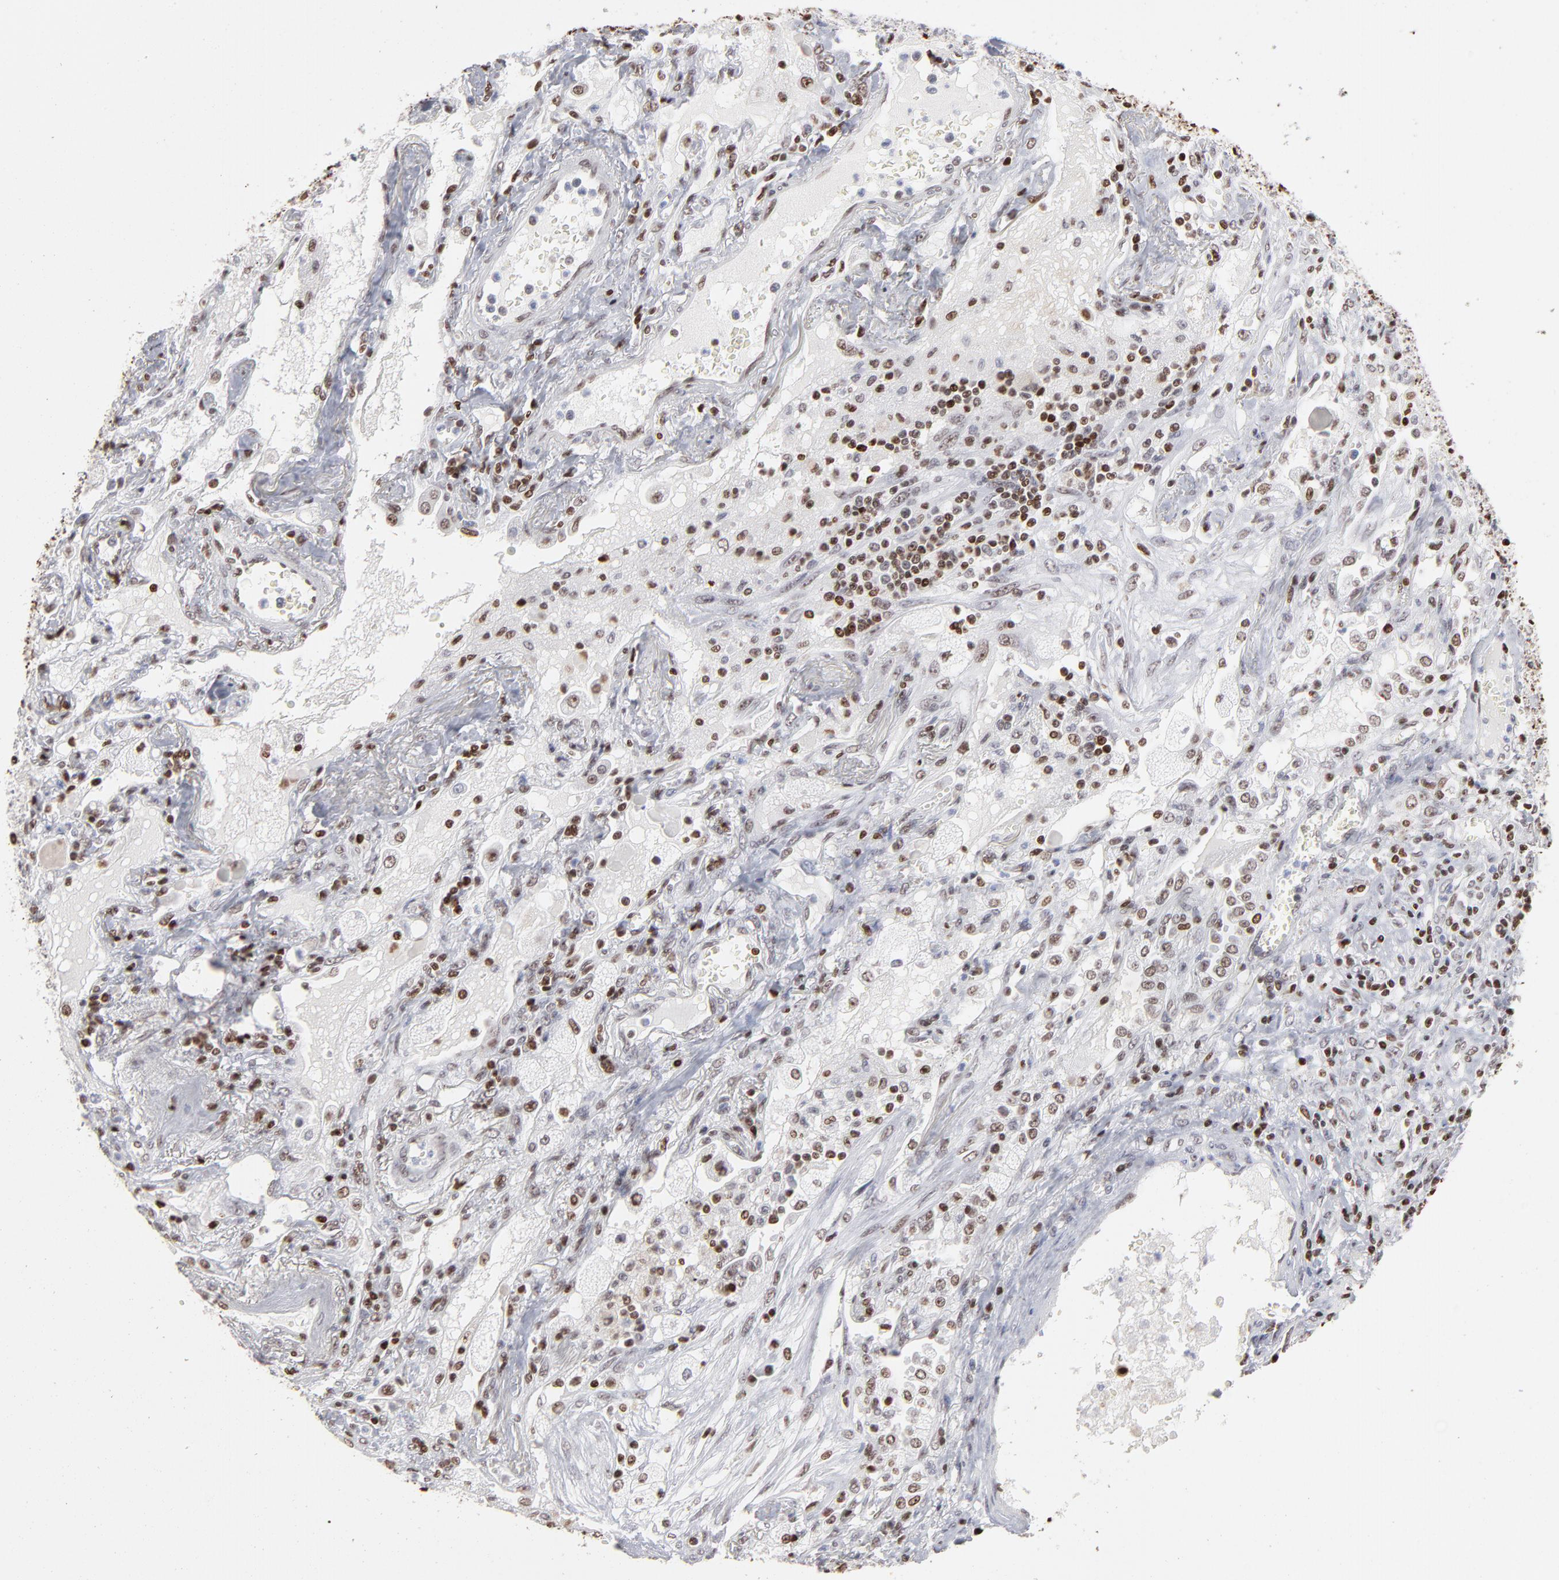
{"staining": {"intensity": "strong", "quantity": ">75%", "location": "nuclear"}, "tissue": "lung cancer", "cell_type": "Tumor cells", "image_type": "cancer", "snomed": [{"axis": "morphology", "description": "Squamous cell carcinoma, NOS"}, {"axis": "topography", "description": "Lung"}], "caption": "A histopathology image of human lung cancer stained for a protein demonstrates strong nuclear brown staining in tumor cells.", "gene": "PARP1", "patient": {"sex": "female", "age": 76}}